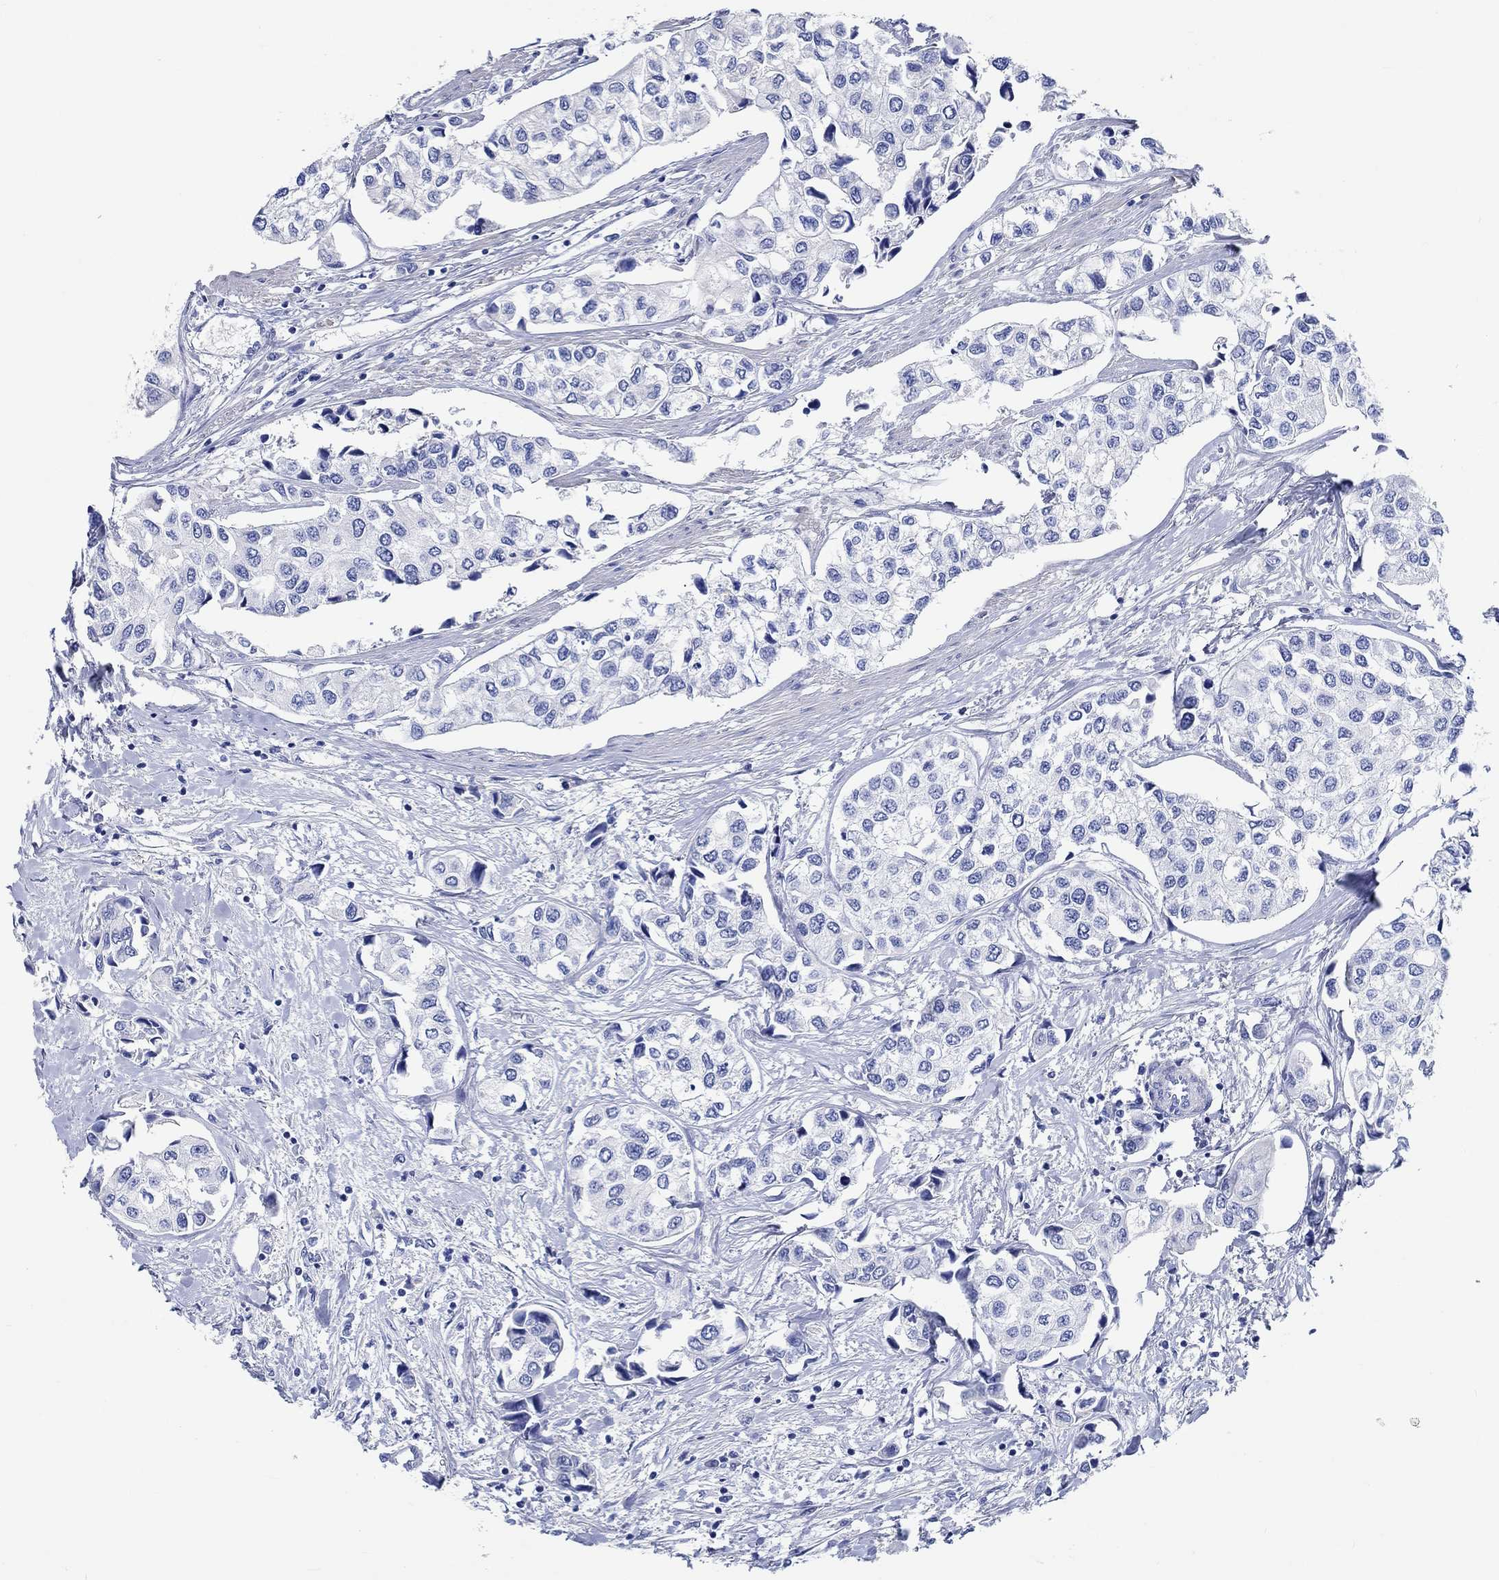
{"staining": {"intensity": "negative", "quantity": "none", "location": "none"}, "tissue": "urothelial cancer", "cell_type": "Tumor cells", "image_type": "cancer", "snomed": [{"axis": "morphology", "description": "Urothelial carcinoma, High grade"}, {"axis": "topography", "description": "Urinary bladder"}], "caption": "A photomicrograph of human high-grade urothelial carcinoma is negative for staining in tumor cells.", "gene": "SHISA4", "patient": {"sex": "male", "age": 73}}